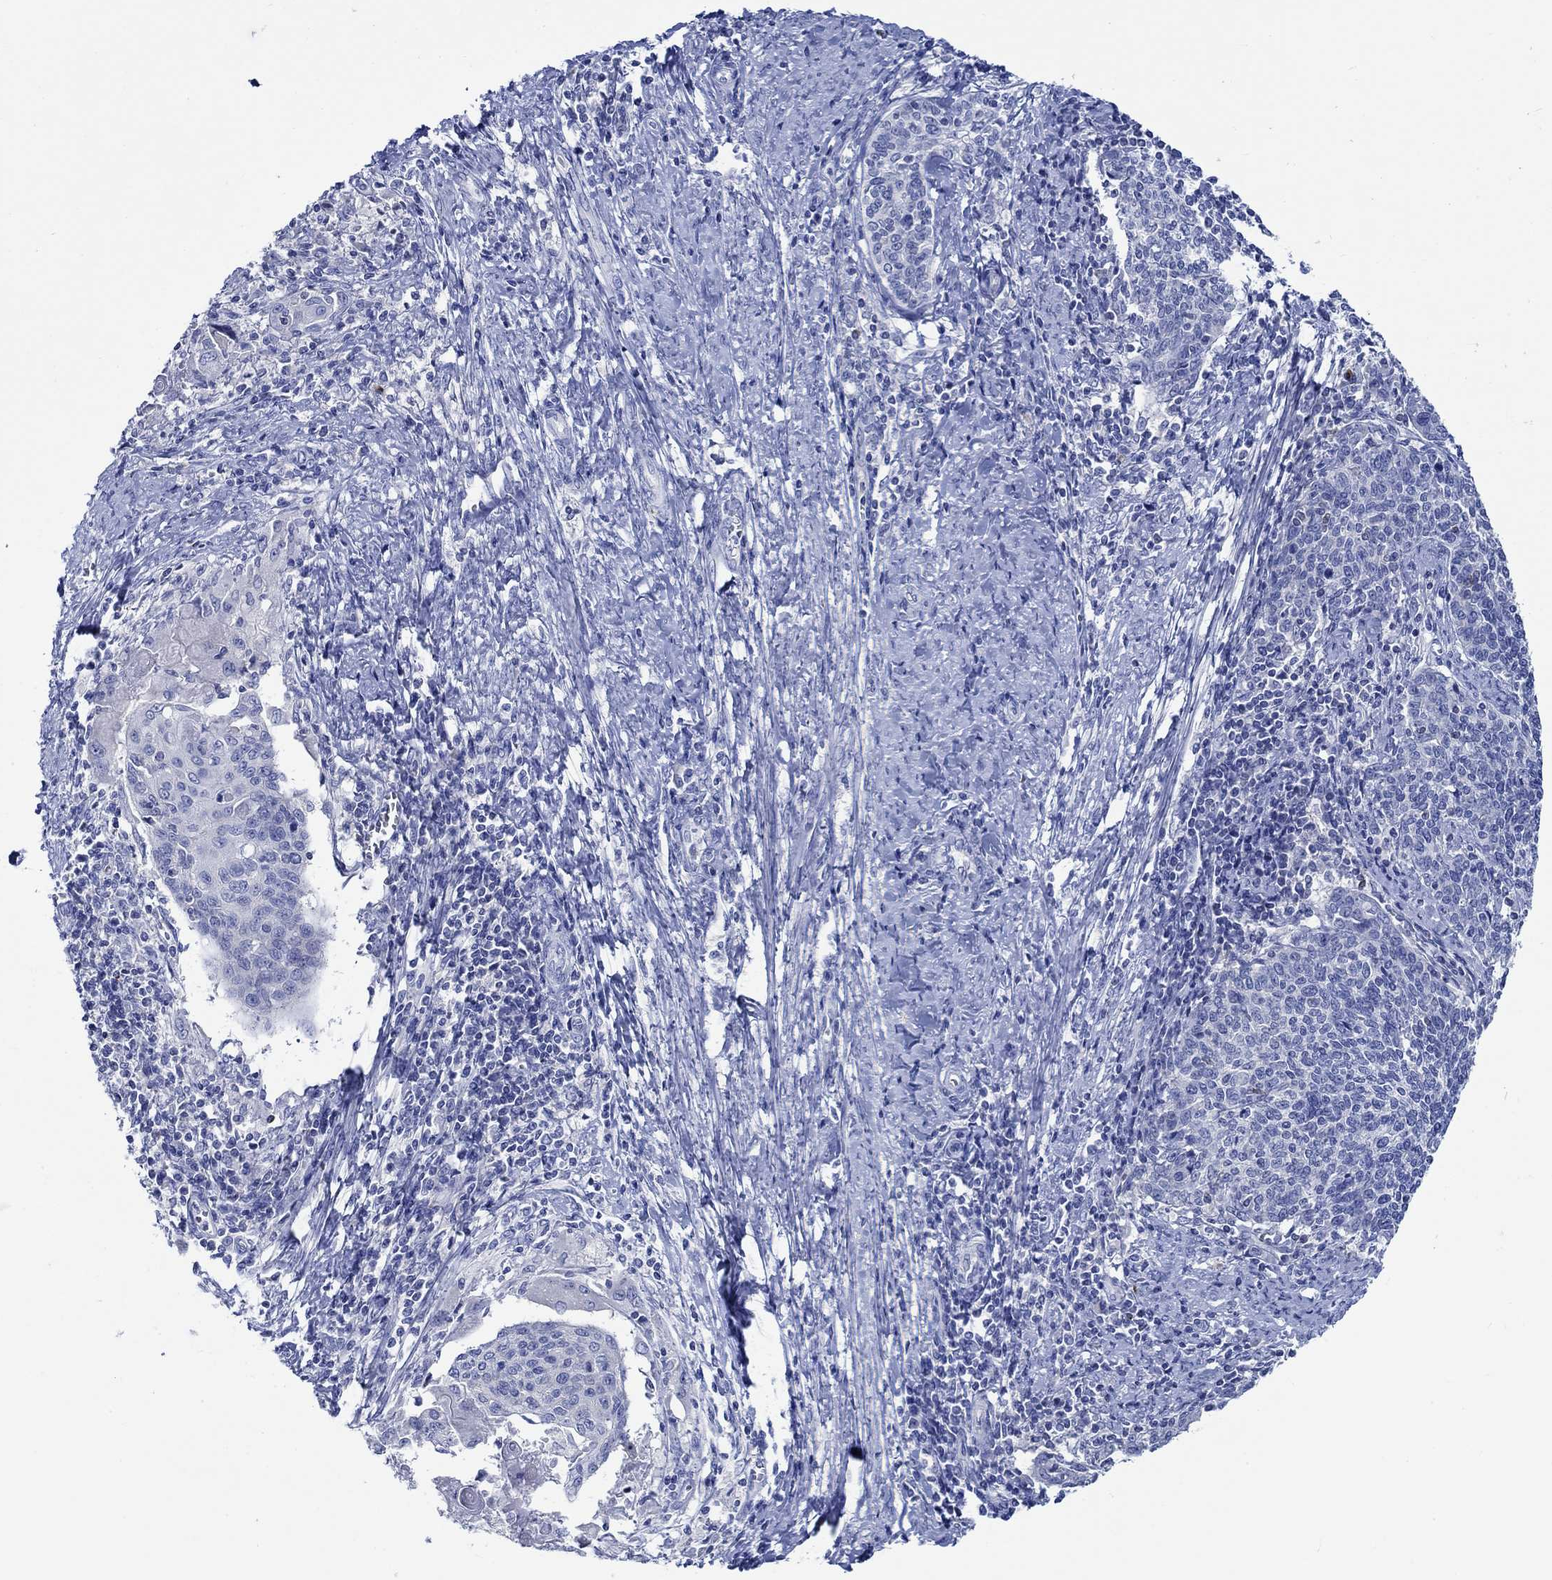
{"staining": {"intensity": "negative", "quantity": "none", "location": "none"}, "tissue": "cervical cancer", "cell_type": "Tumor cells", "image_type": "cancer", "snomed": [{"axis": "morphology", "description": "Squamous cell carcinoma, NOS"}, {"axis": "topography", "description": "Cervix"}], "caption": "A histopathology image of cervical squamous cell carcinoma stained for a protein shows no brown staining in tumor cells.", "gene": "PTPRN2", "patient": {"sex": "female", "age": 39}}